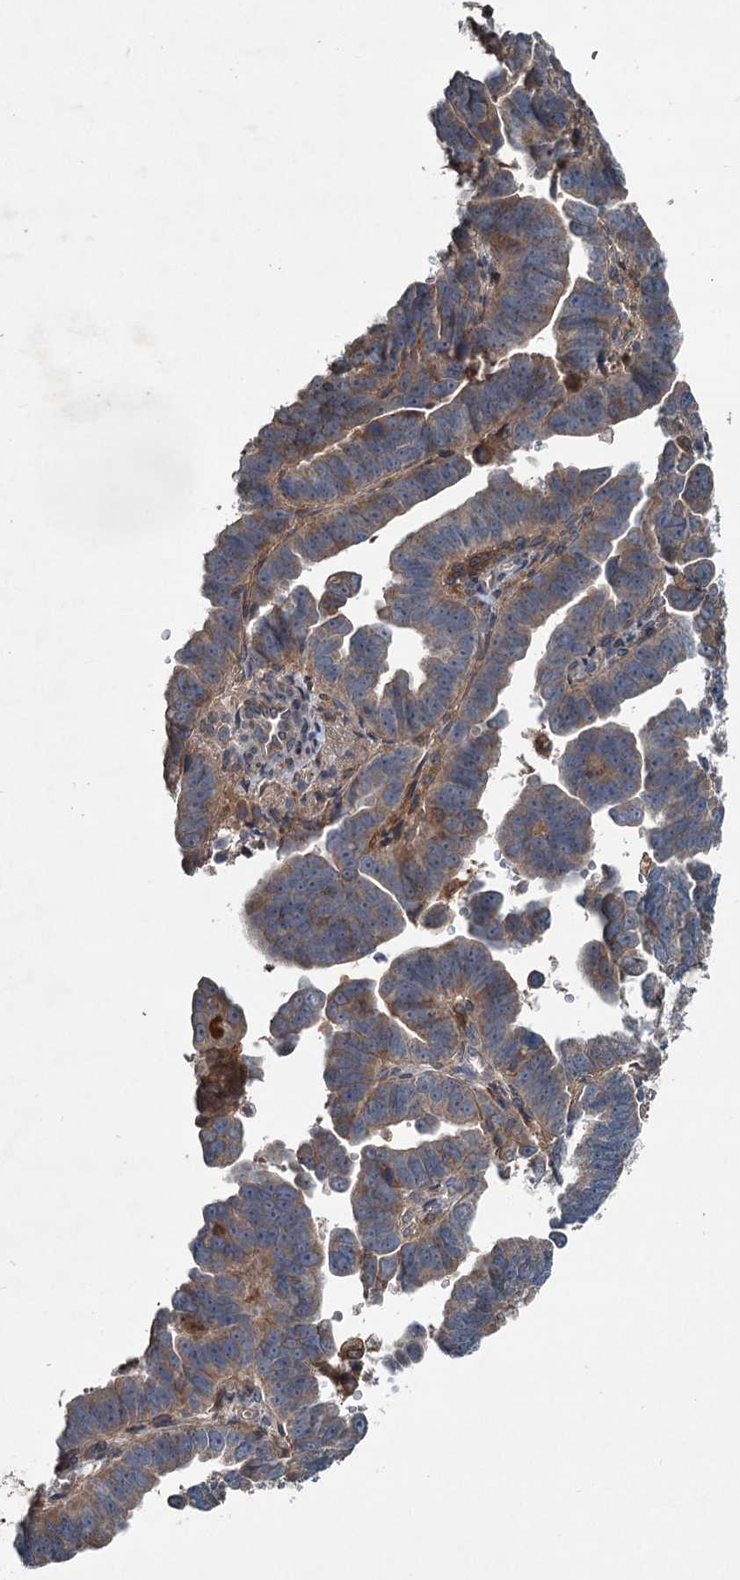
{"staining": {"intensity": "weak", "quantity": ">75%", "location": "cytoplasmic/membranous"}, "tissue": "endometrial cancer", "cell_type": "Tumor cells", "image_type": "cancer", "snomed": [{"axis": "morphology", "description": "Adenocarcinoma, NOS"}, {"axis": "topography", "description": "Endometrium"}], "caption": "DAB immunohistochemical staining of human endometrial adenocarcinoma exhibits weak cytoplasmic/membranous protein positivity in approximately >75% of tumor cells.", "gene": "TAPBPL", "patient": {"sex": "female", "age": 75}}